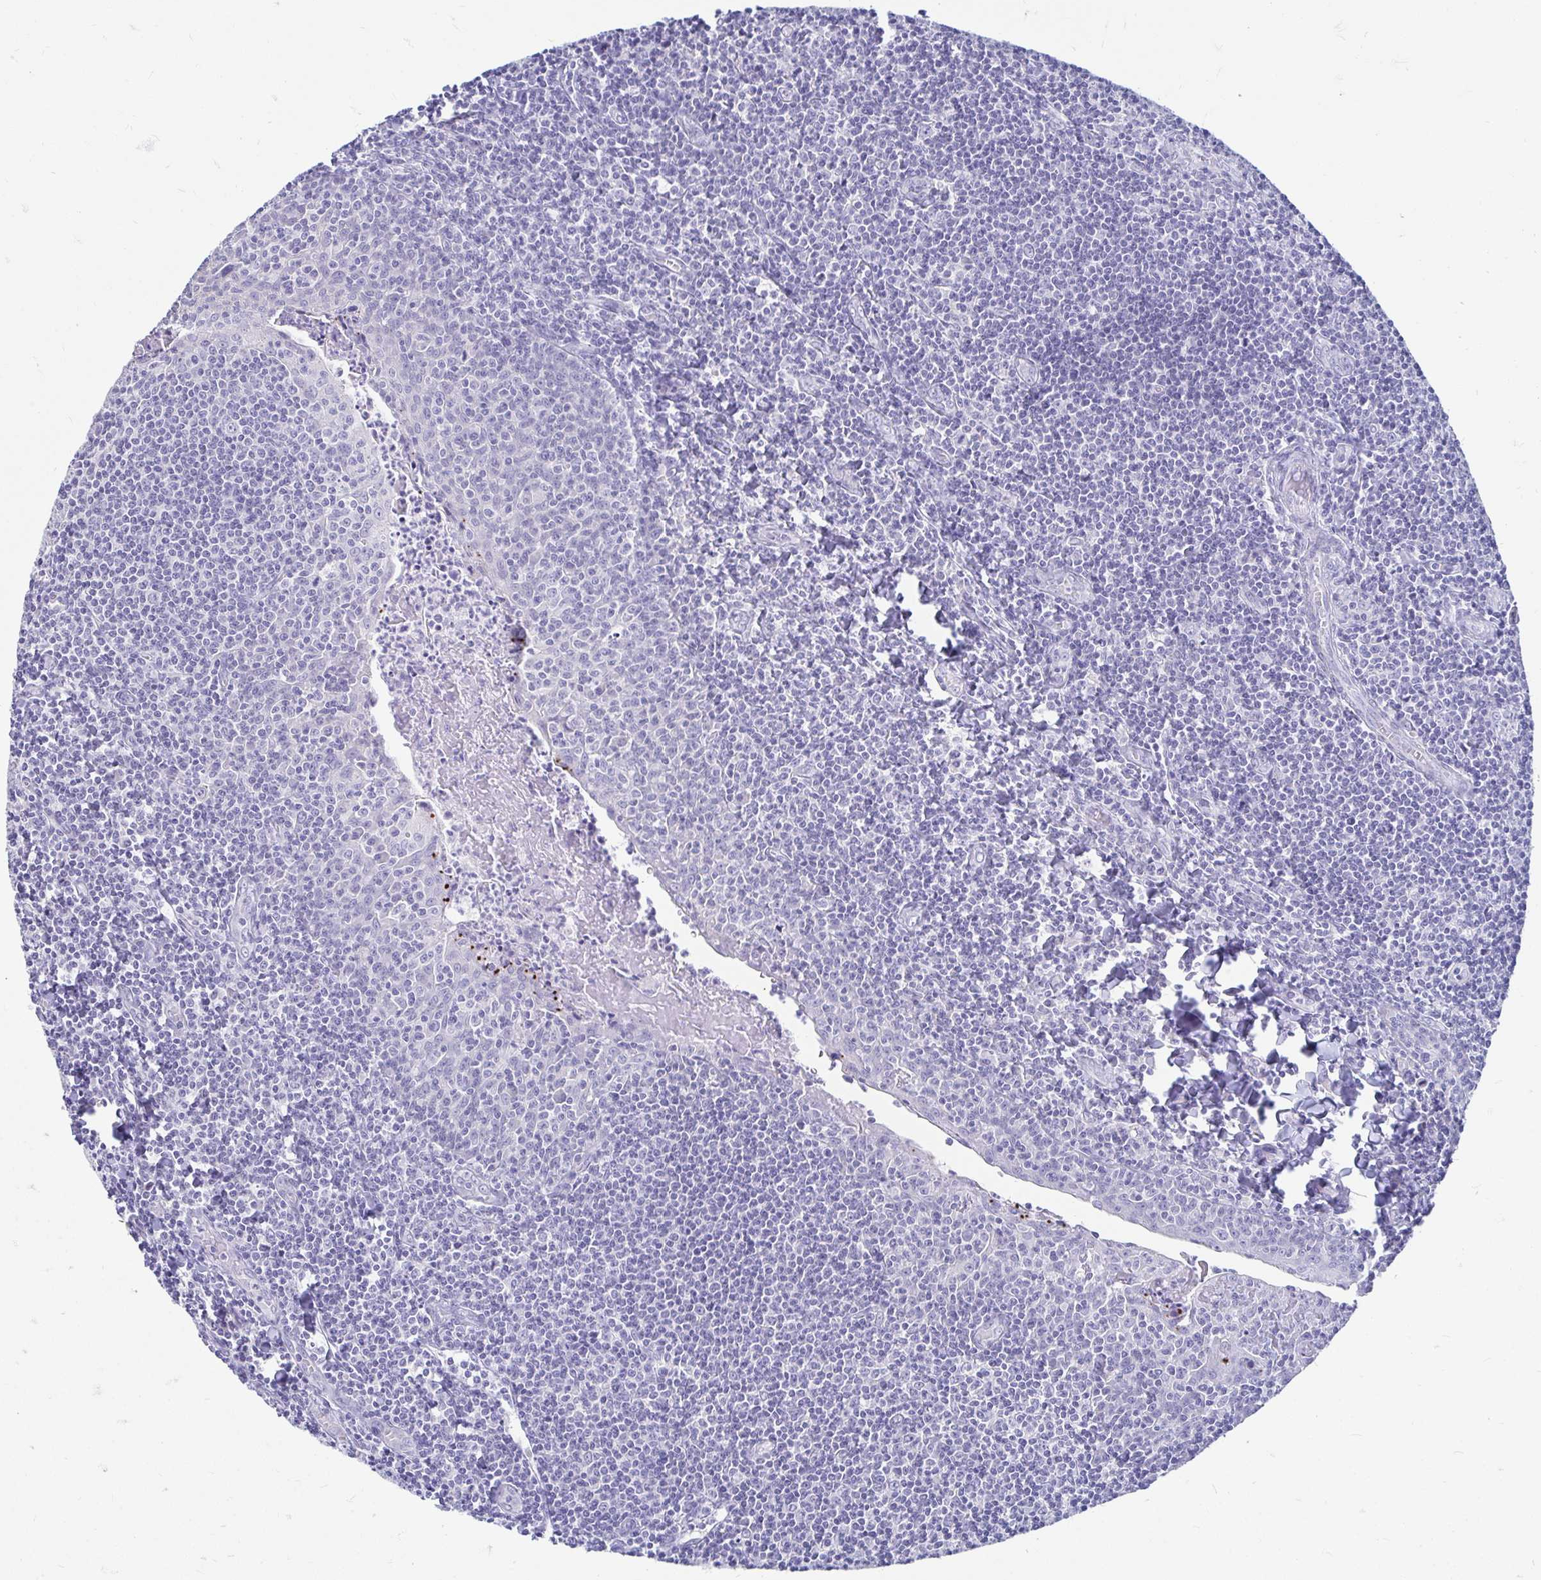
{"staining": {"intensity": "negative", "quantity": "none", "location": "none"}, "tissue": "tonsil", "cell_type": "Germinal center cells", "image_type": "normal", "snomed": [{"axis": "morphology", "description": "Normal tissue, NOS"}, {"axis": "morphology", "description": "Inflammation, NOS"}, {"axis": "topography", "description": "Tonsil"}], "caption": "Immunohistochemistry of unremarkable human tonsil demonstrates no expression in germinal center cells. (DAB immunohistochemistry visualized using brightfield microscopy, high magnification).", "gene": "PEG10", "patient": {"sex": "female", "age": 31}}